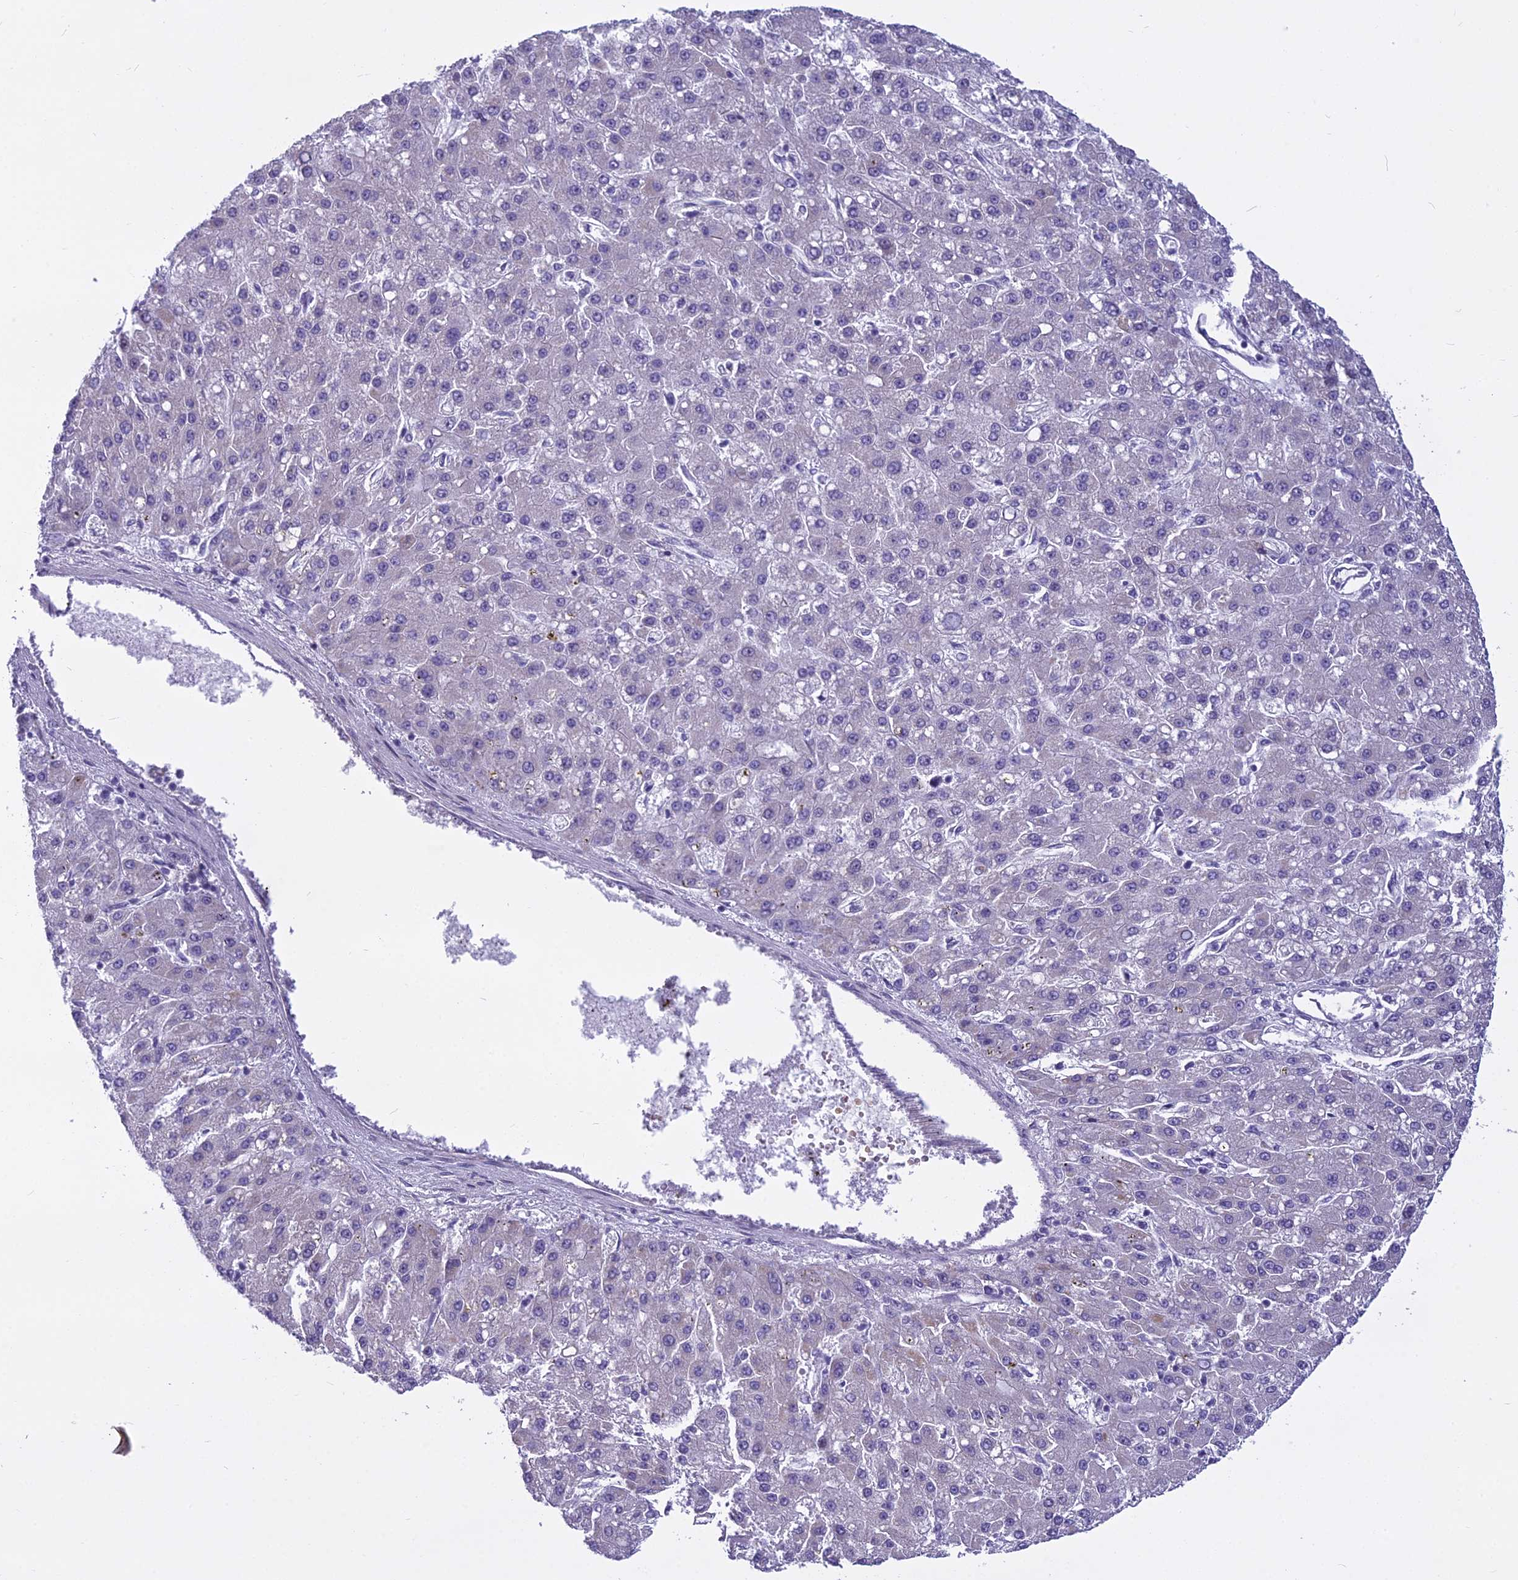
{"staining": {"intensity": "weak", "quantity": "<25%", "location": "cytoplasmic/membranous"}, "tissue": "liver cancer", "cell_type": "Tumor cells", "image_type": "cancer", "snomed": [{"axis": "morphology", "description": "Carcinoma, Hepatocellular, NOS"}, {"axis": "topography", "description": "Liver"}], "caption": "The image exhibits no staining of tumor cells in liver cancer. The staining was performed using DAB (3,3'-diaminobenzidine) to visualize the protein expression in brown, while the nuclei were stained in blue with hematoxylin (Magnification: 20x).", "gene": "PCDHB14", "patient": {"sex": "male", "age": 67}}